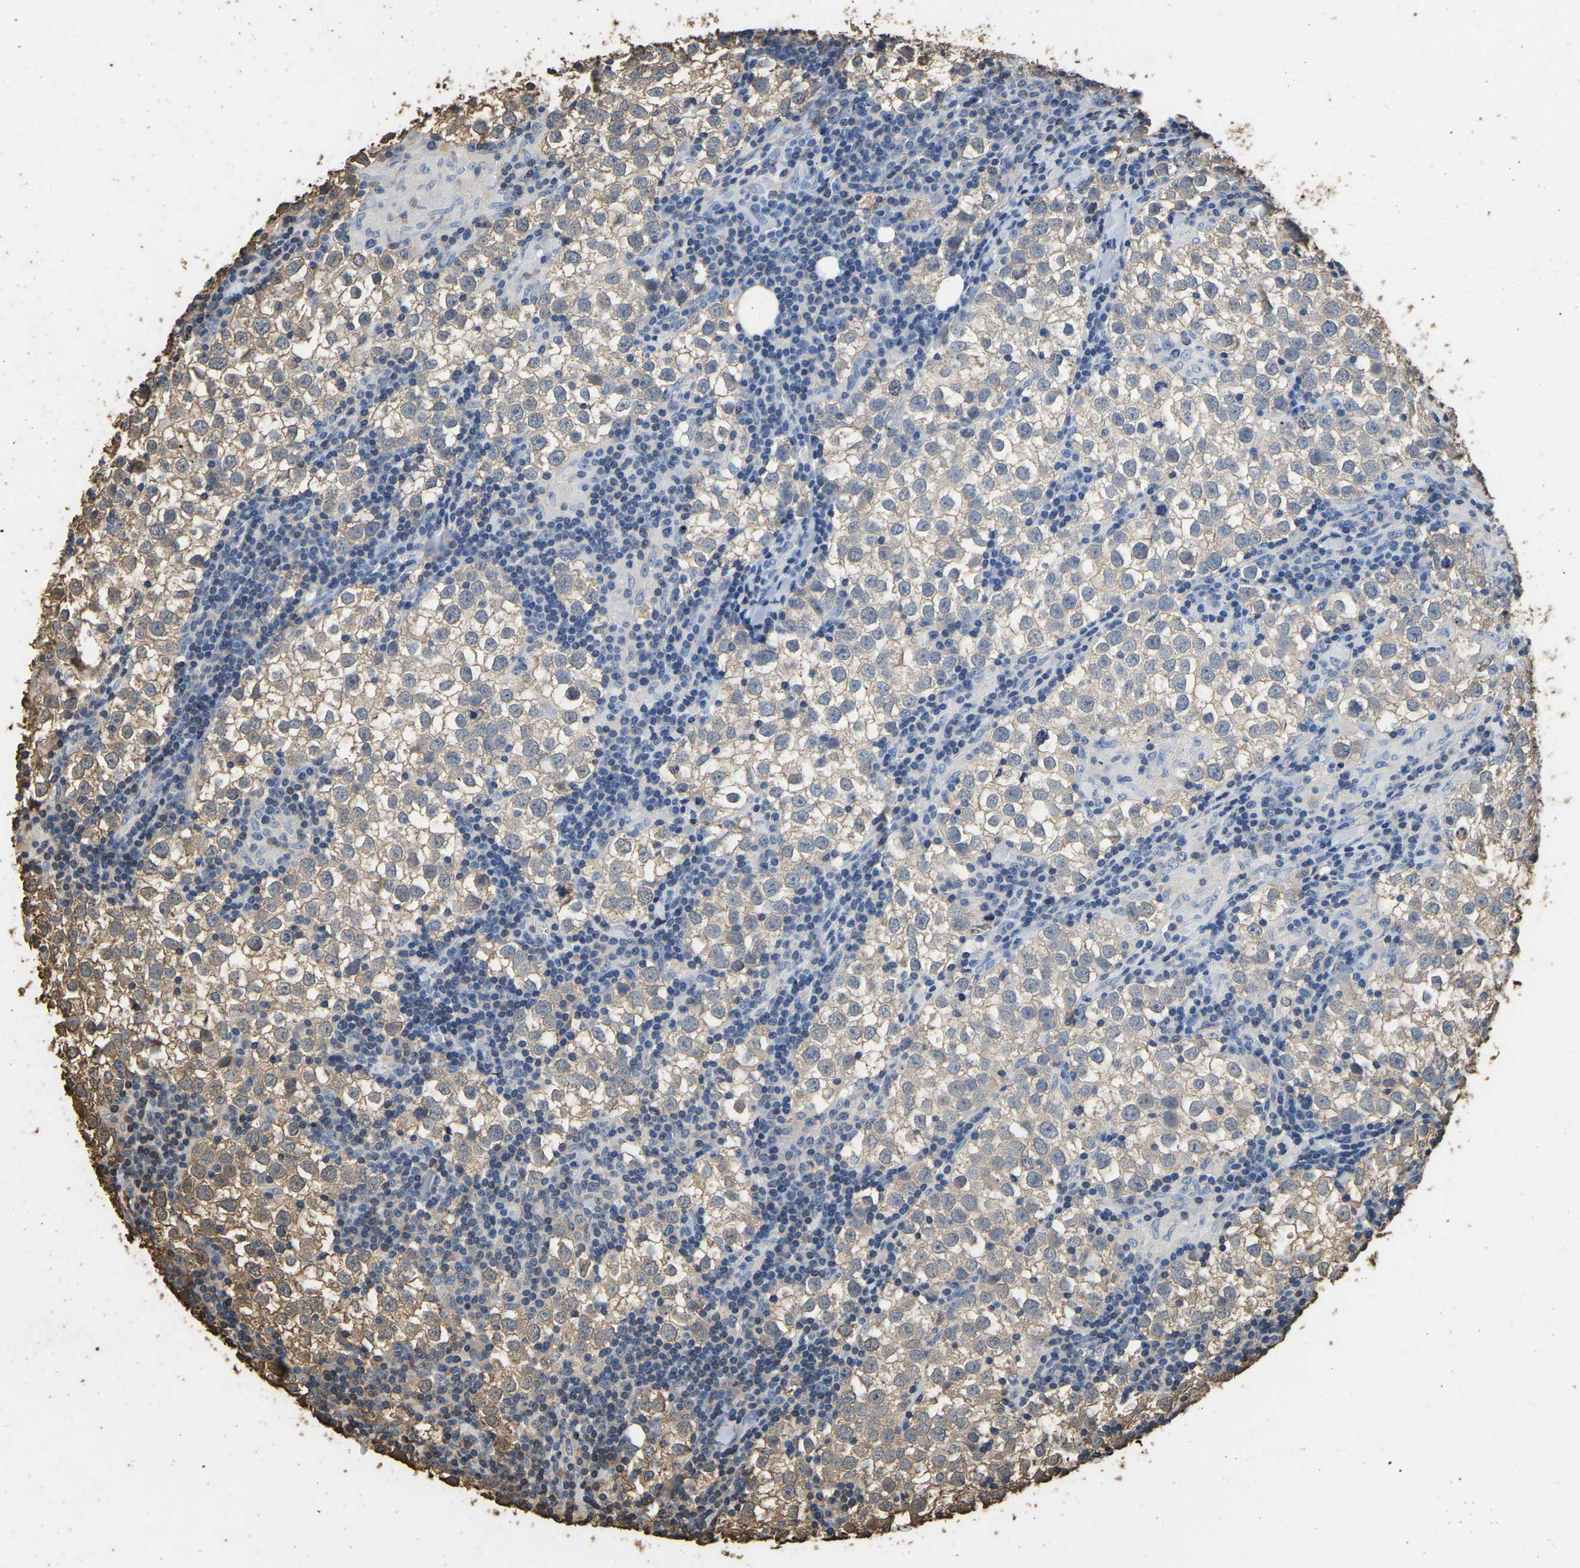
{"staining": {"intensity": "moderate", "quantity": "25%-75%", "location": "cytoplasmic/membranous"}, "tissue": "testis cancer", "cell_type": "Tumor cells", "image_type": "cancer", "snomed": [{"axis": "morphology", "description": "Seminoma, NOS"}, {"axis": "morphology", "description": "Carcinoma, Embryonal, NOS"}, {"axis": "topography", "description": "Testis"}], "caption": "About 25%-75% of tumor cells in human seminoma (testis) reveal moderate cytoplasmic/membranous protein expression as visualized by brown immunohistochemical staining.", "gene": "LDHB", "patient": {"sex": "male", "age": 36}}